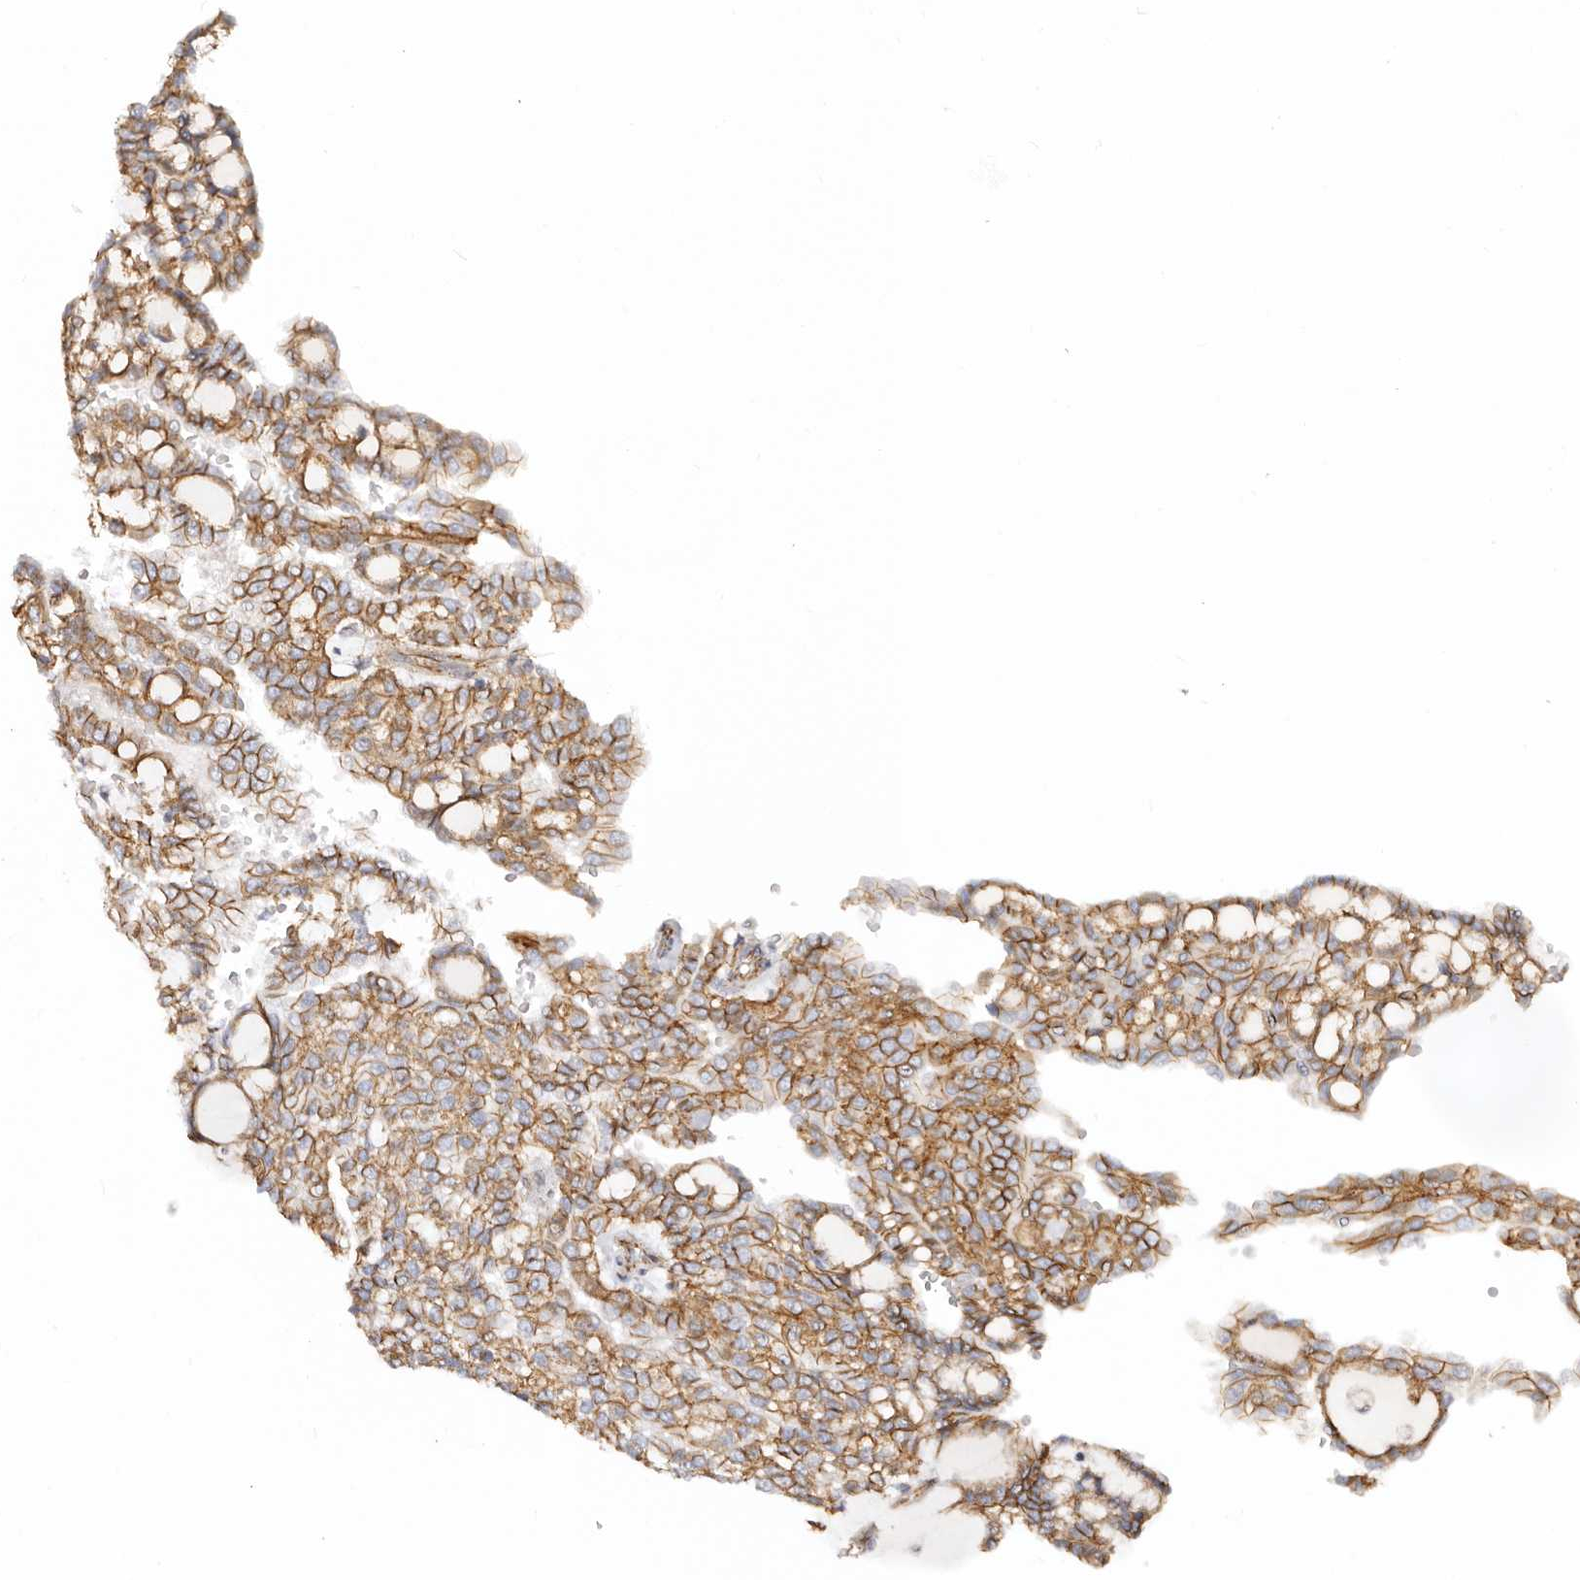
{"staining": {"intensity": "moderate", "quantity": ">75%", "location": "cytoplasmic/membranous"}, "tissue": "renal cancer", "cell_type": "Tumor cells", "image_type": "cancer", "snomed": [{"axis": "morphology", "description": "Adenocarcinoma, NOS"}, {"axis": "topography", "description": "Kidney"}], "caption": "A brown stain labels moderate cytoplasmic/membranous expression of a protein in human renal cancer tumor cells.", "gene": "CTNNB1", "patient": {"sex": "male", "age": 63}}